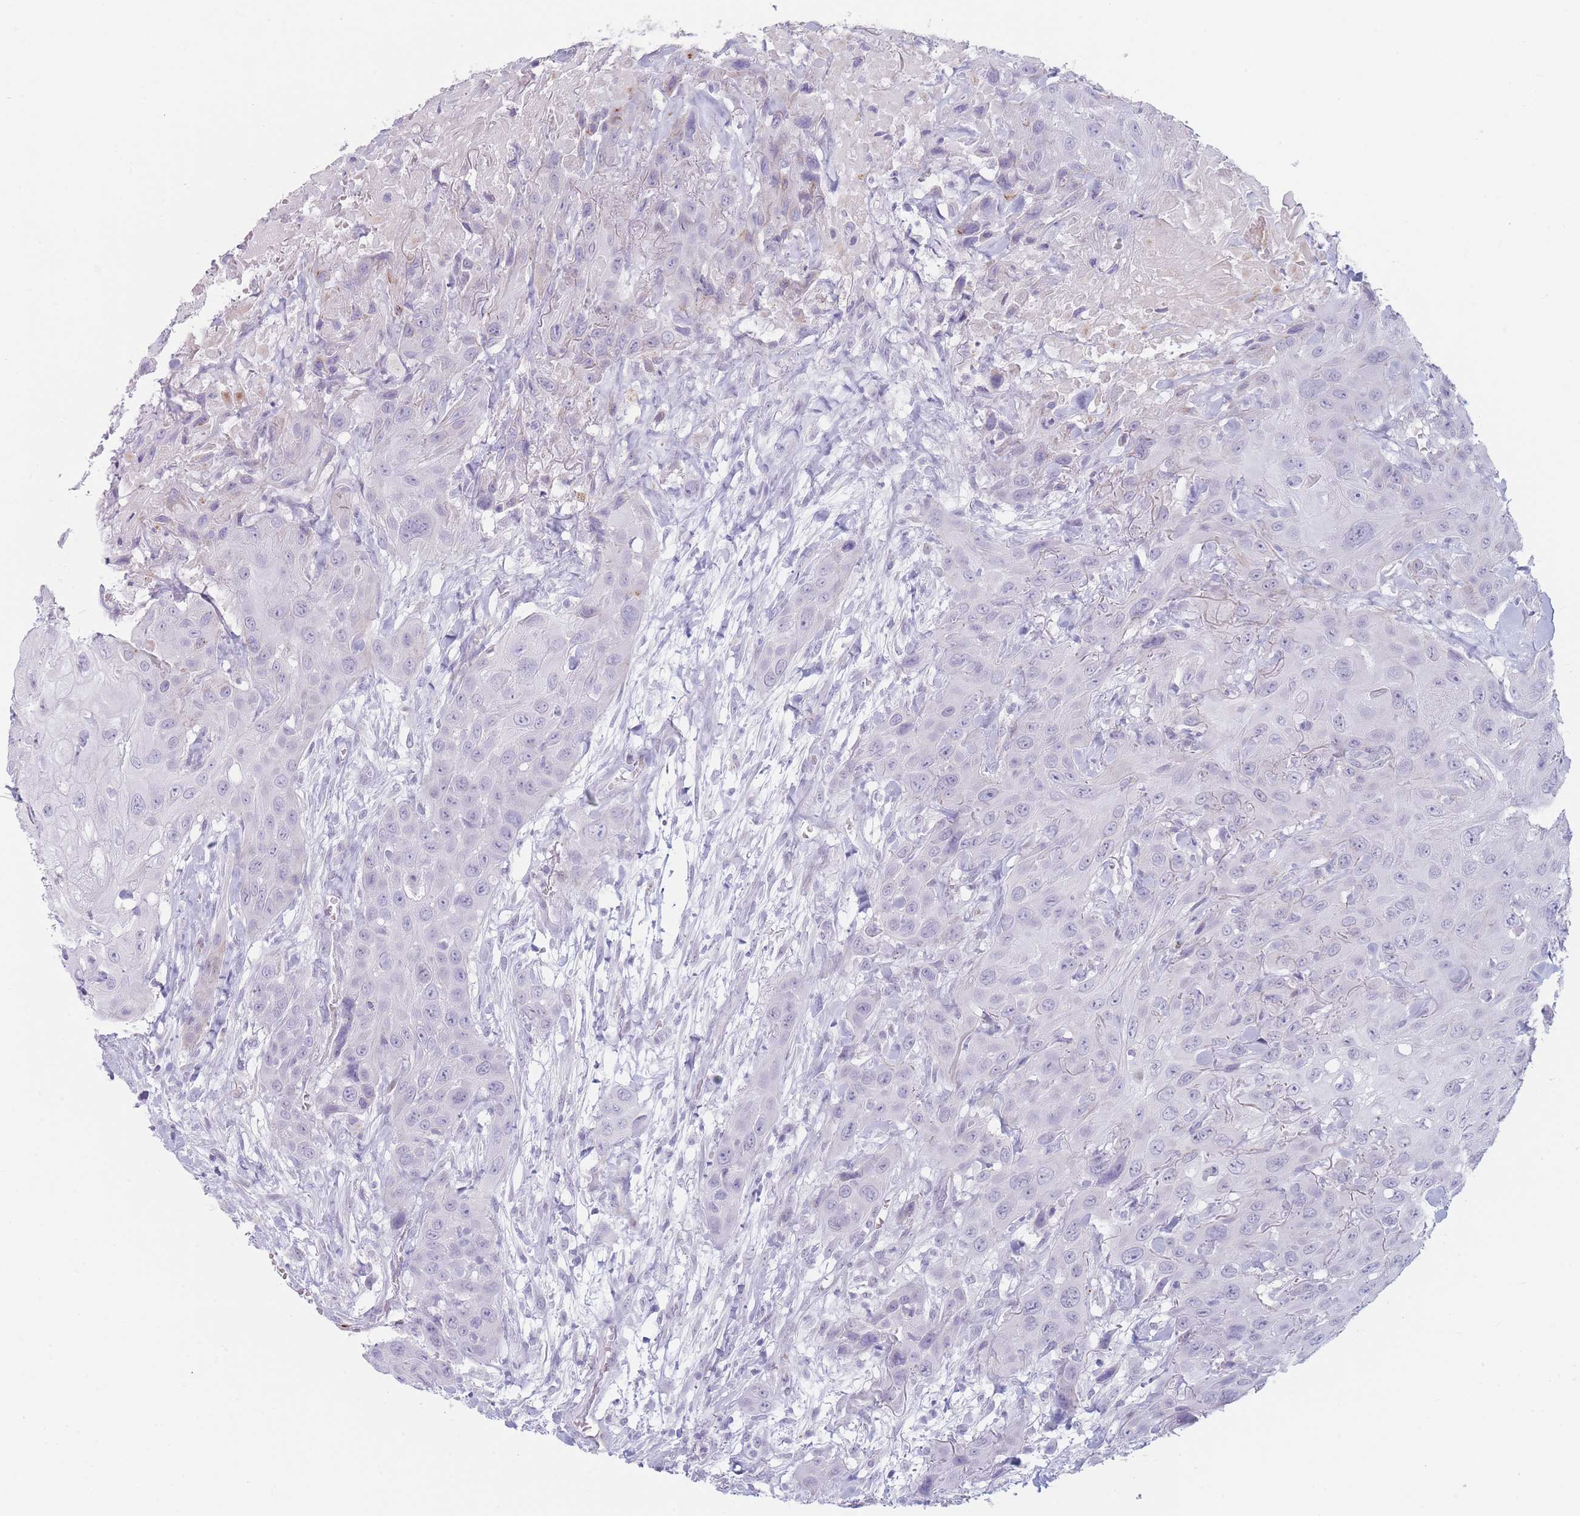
{"staining": {"intensity": "negative", "quantity": "none", "location": "none"}, "tissue": "head and neck cancer", "cell_type": "Tumor cells", "image_type": "cancer", "snomed": [{"axis": "morphology", "description": "Squamous cell carcinoma, NOS"}, {"axis": "topography", "description": "Head-Neck"}], "caption": "IHC micrograph of neoplastic tissue: head and neck cancer (squamous cell carcinoma) stained with DAB shows no significant protein expression in tumor cells. (DAB immunohistochemistry (IHC), high magnification).", "gene": "IFNA6", "patient": {"sex": "male", "age": 81}}